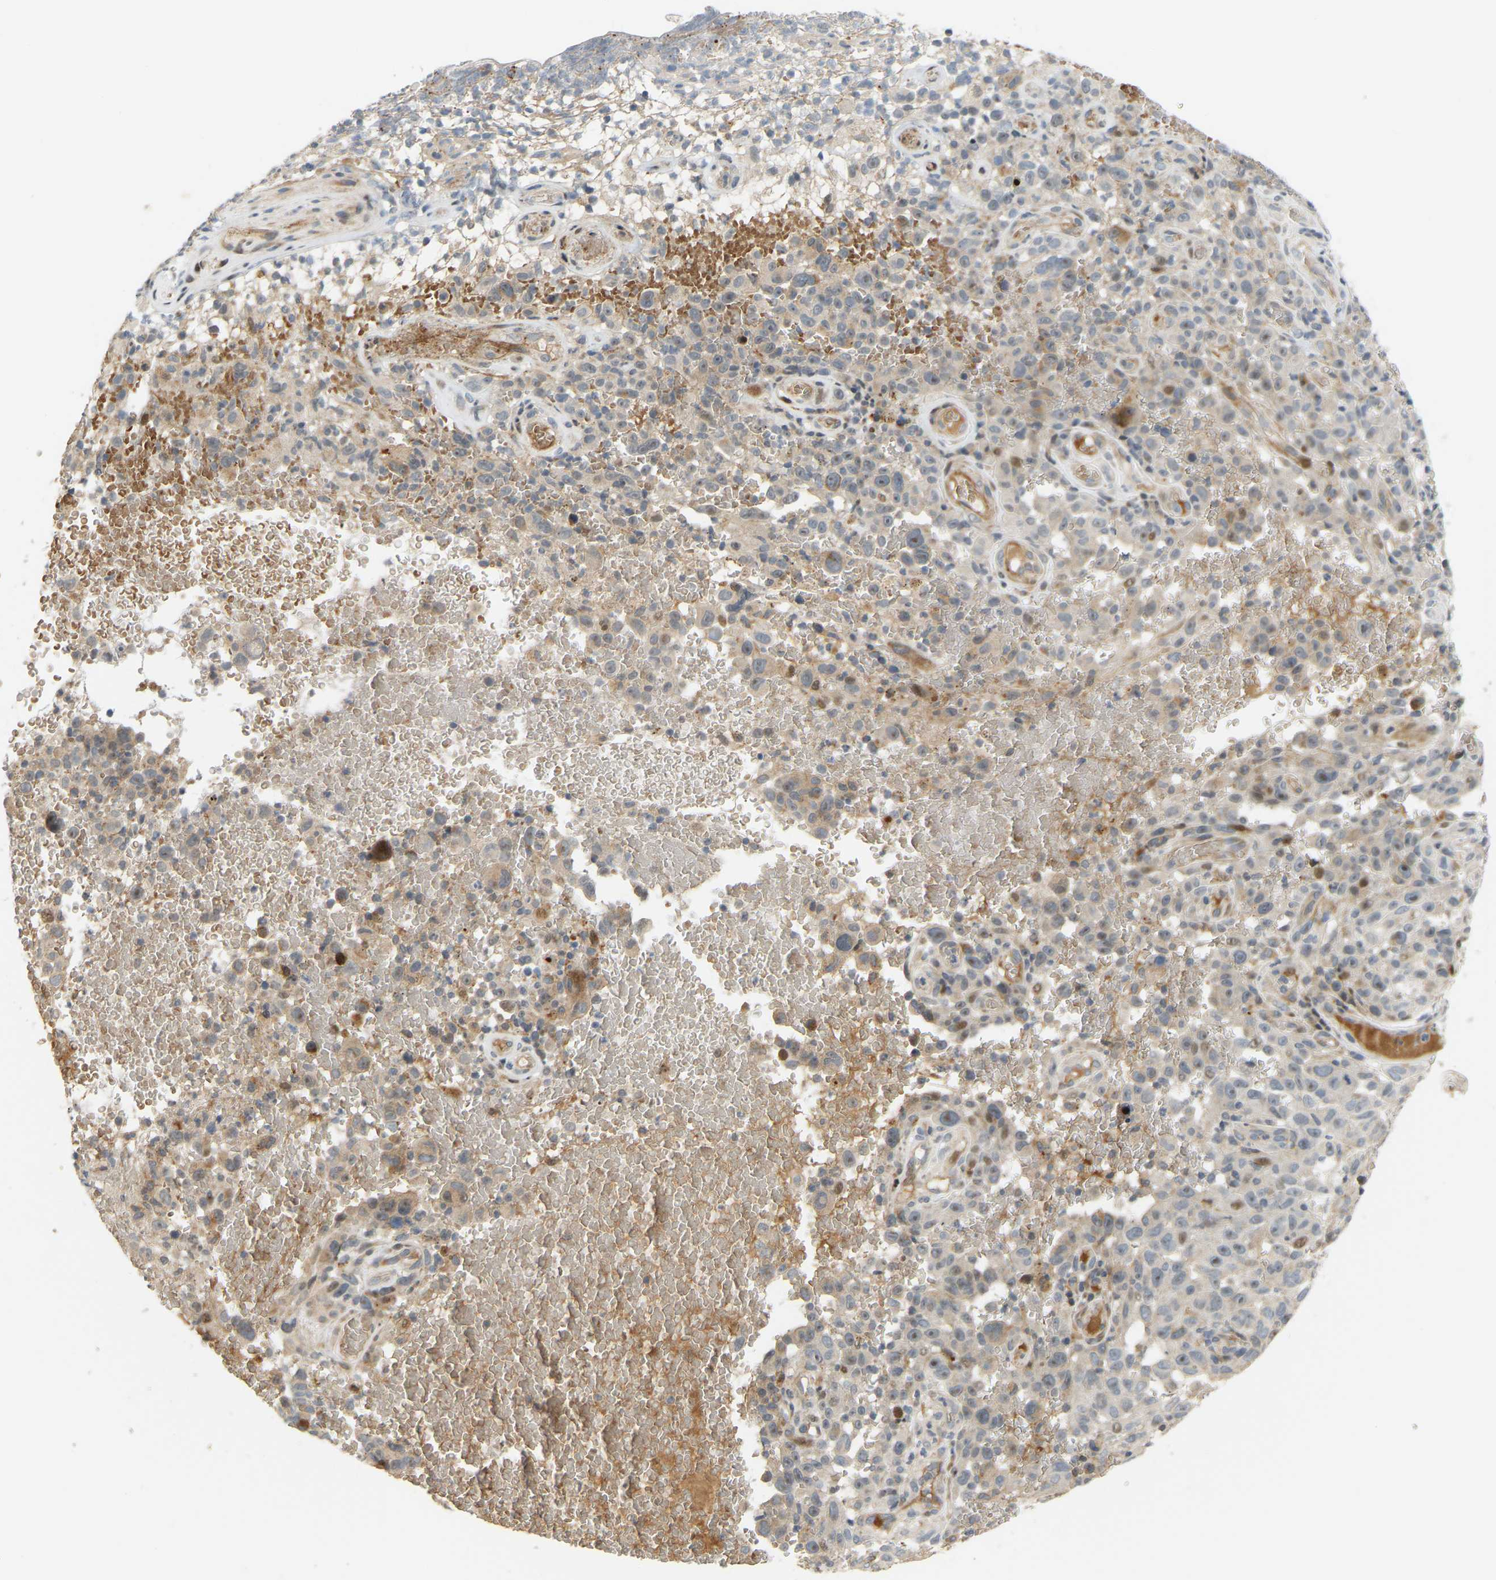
{"staining": {"intensity": "moderate", "quantity": "<25%", "location": "cytoplasmic/membranous,nuclear"}, "tissue": "melanoma", "cell_type": "Tumor cells", "image_type": "cancer", "snomed": [{"axis": "morphology", "description": "Malignant melanoma, NOS"}, {"axis": "topography", "description": "Skin"}], "caption": "Brown immunohistochemical staining in melanoma reveals moderate cytoplasmic/membranous and nuclear expression in approximately <25% of tumor cells.", "gene": "POGLUT2", "patient": {"sex": "female", "age": 82}}